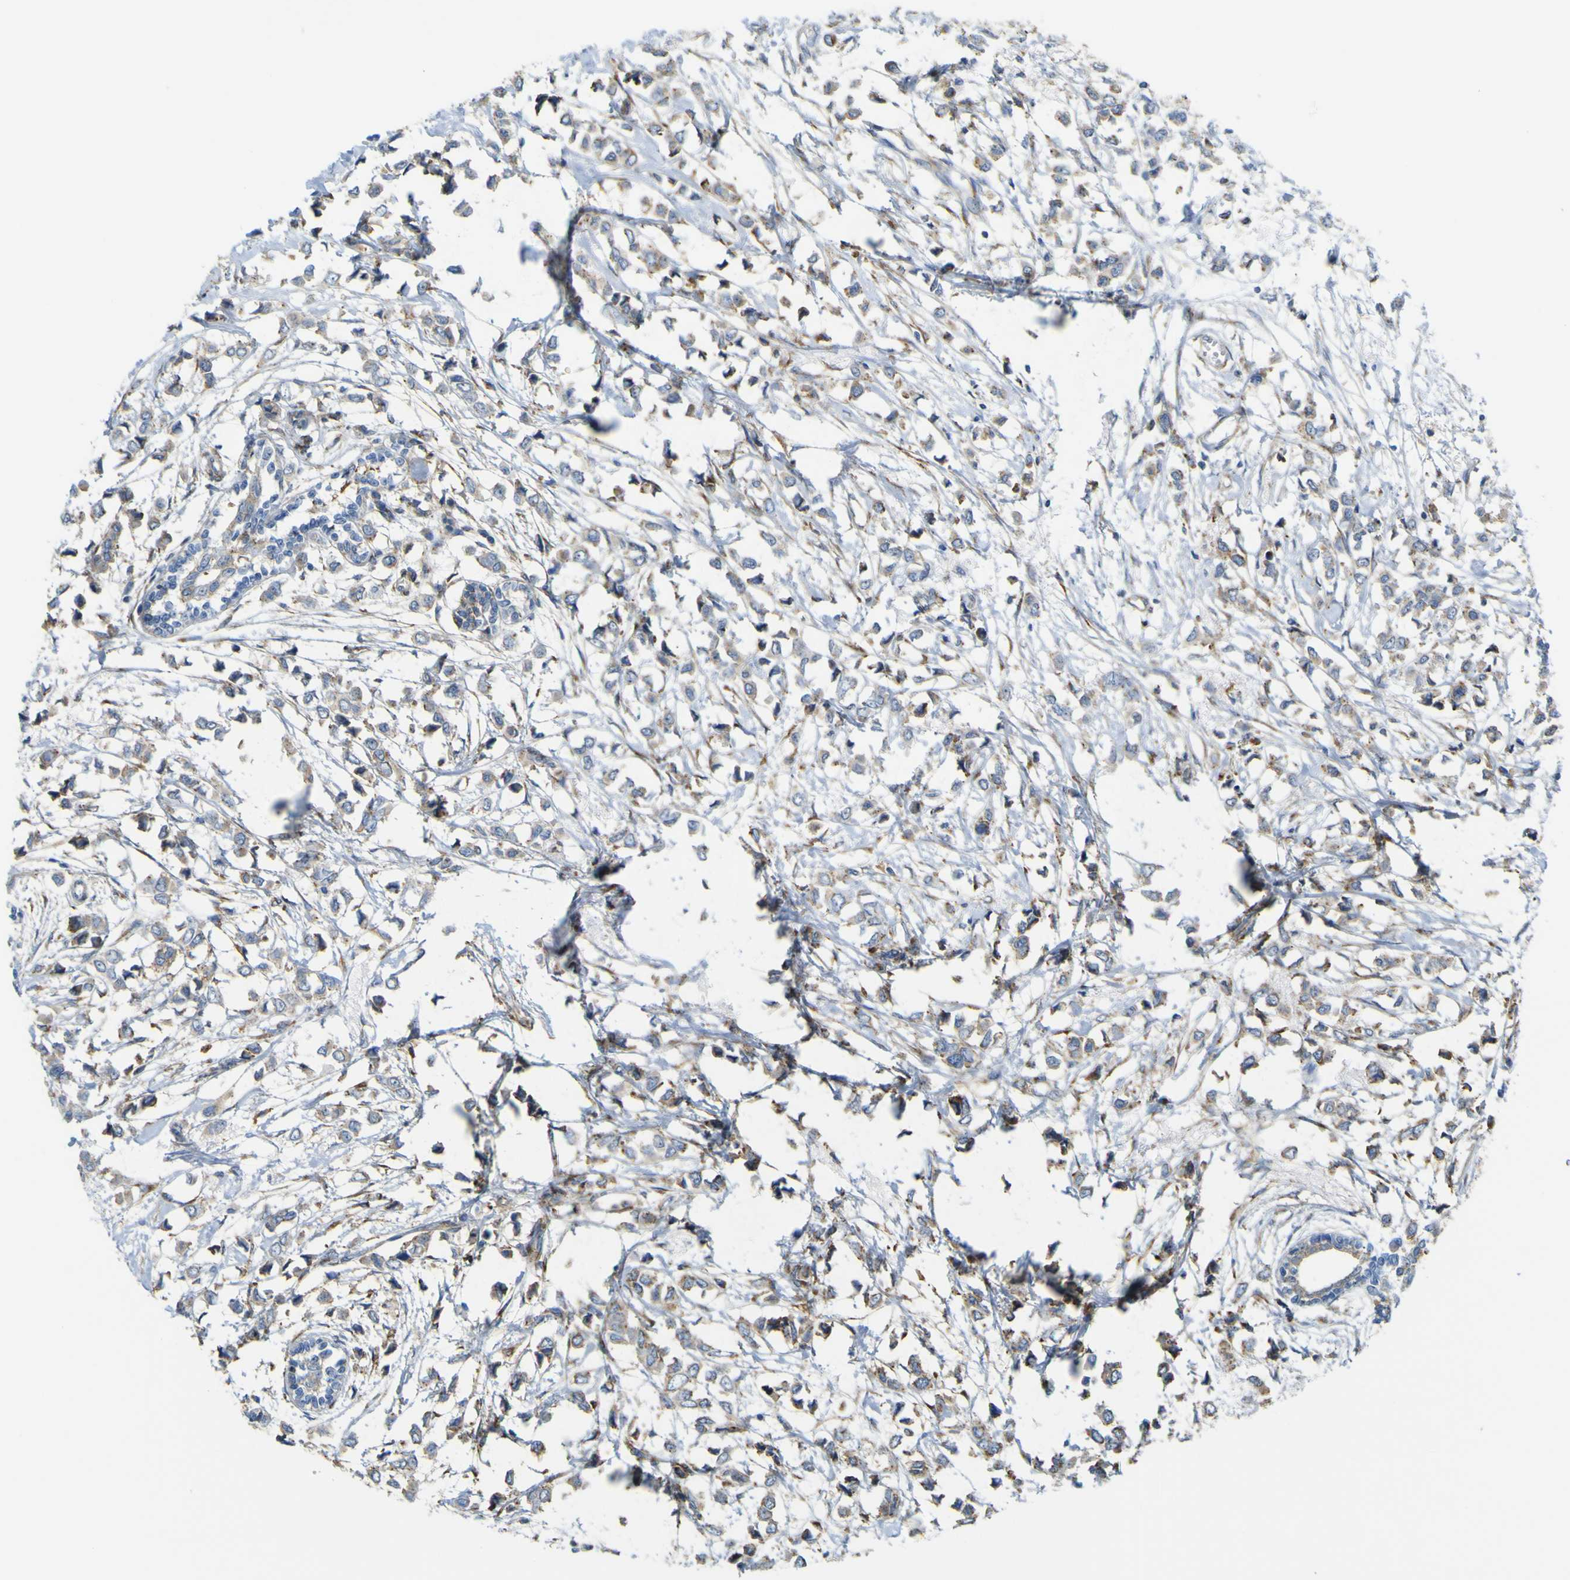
{"staining": {"intensity": "weak", "quantity": ">75%", "location": "cytoplasmic/membranous"}, "tissue": "breast cancer", "cell_type": "Tumor cells", "image_type": "cancer", "snomed": [{"axis": "morphology", "description": "Lobular carcinoma"}, {"axis": "topography", "description": "Breast"}], "caption": "A low amount of weak cytoplasmic/membranous expression is seen in about >75% of tumor cells in breast lobular carcinoma tissue.", "gene": "IGF2R", "patient": {"sex": "female", "age": 51}}